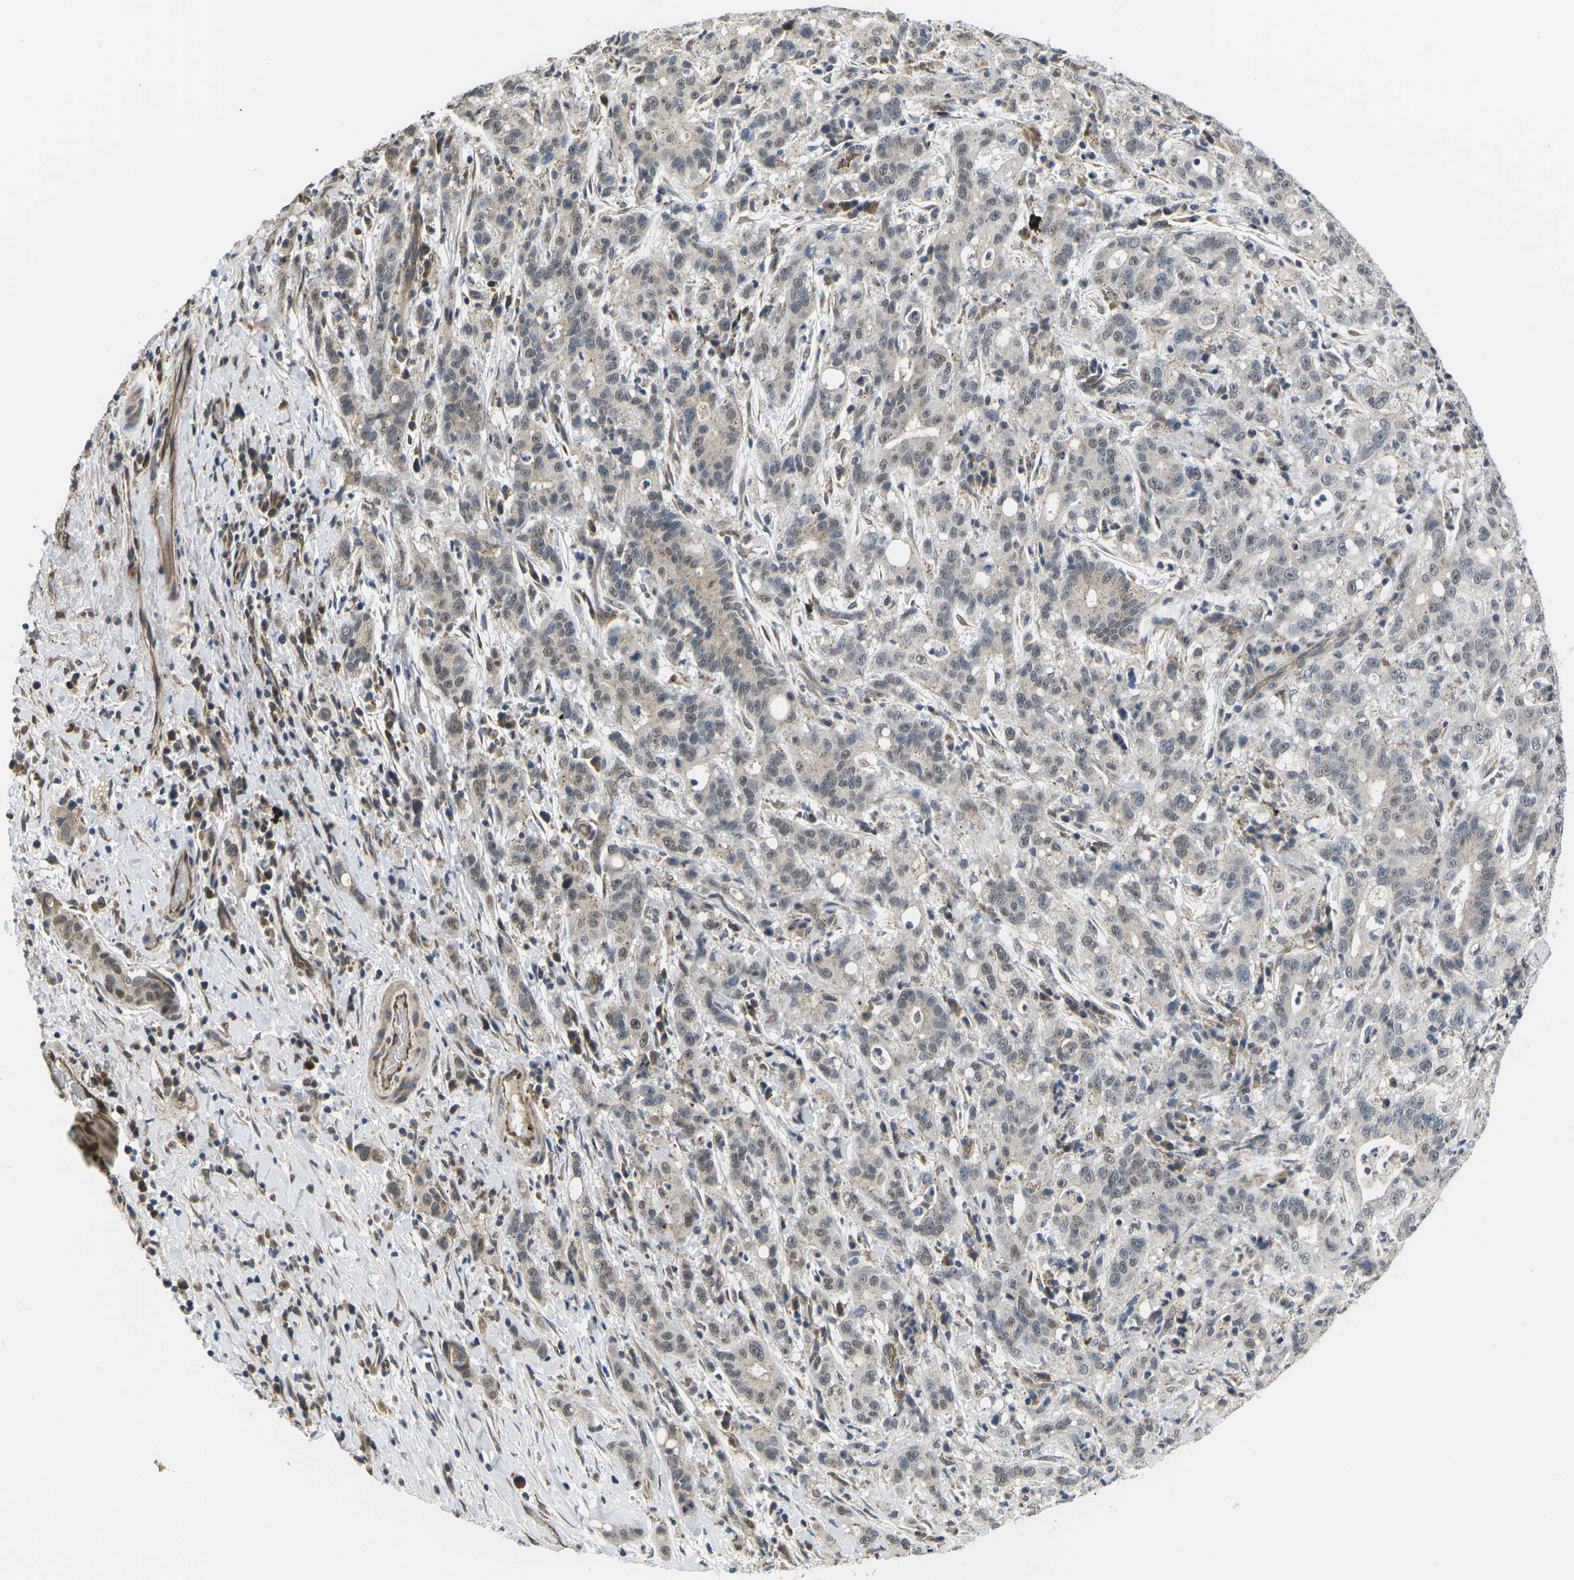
{"staining": {"intensity": "weak", "quantity": "25%-75%", "location": "nuclear"}, "tissue": "liver cancer", "cell_type": "Tumor cells", "image_type": "cancer", "snomed": [{"axis": "morphology", "description": "Cholangiocarcinoma"}, {"axis": "topography", "description": "Liver"}], "caption": "This is a histology image of immunohistochemistry staining of liver cholangiocarcinoma, which shows weak staining in the nuclear of tumor cells.", "gene": "ERBB4", "patient": {"sex": "female", "age": 38}}